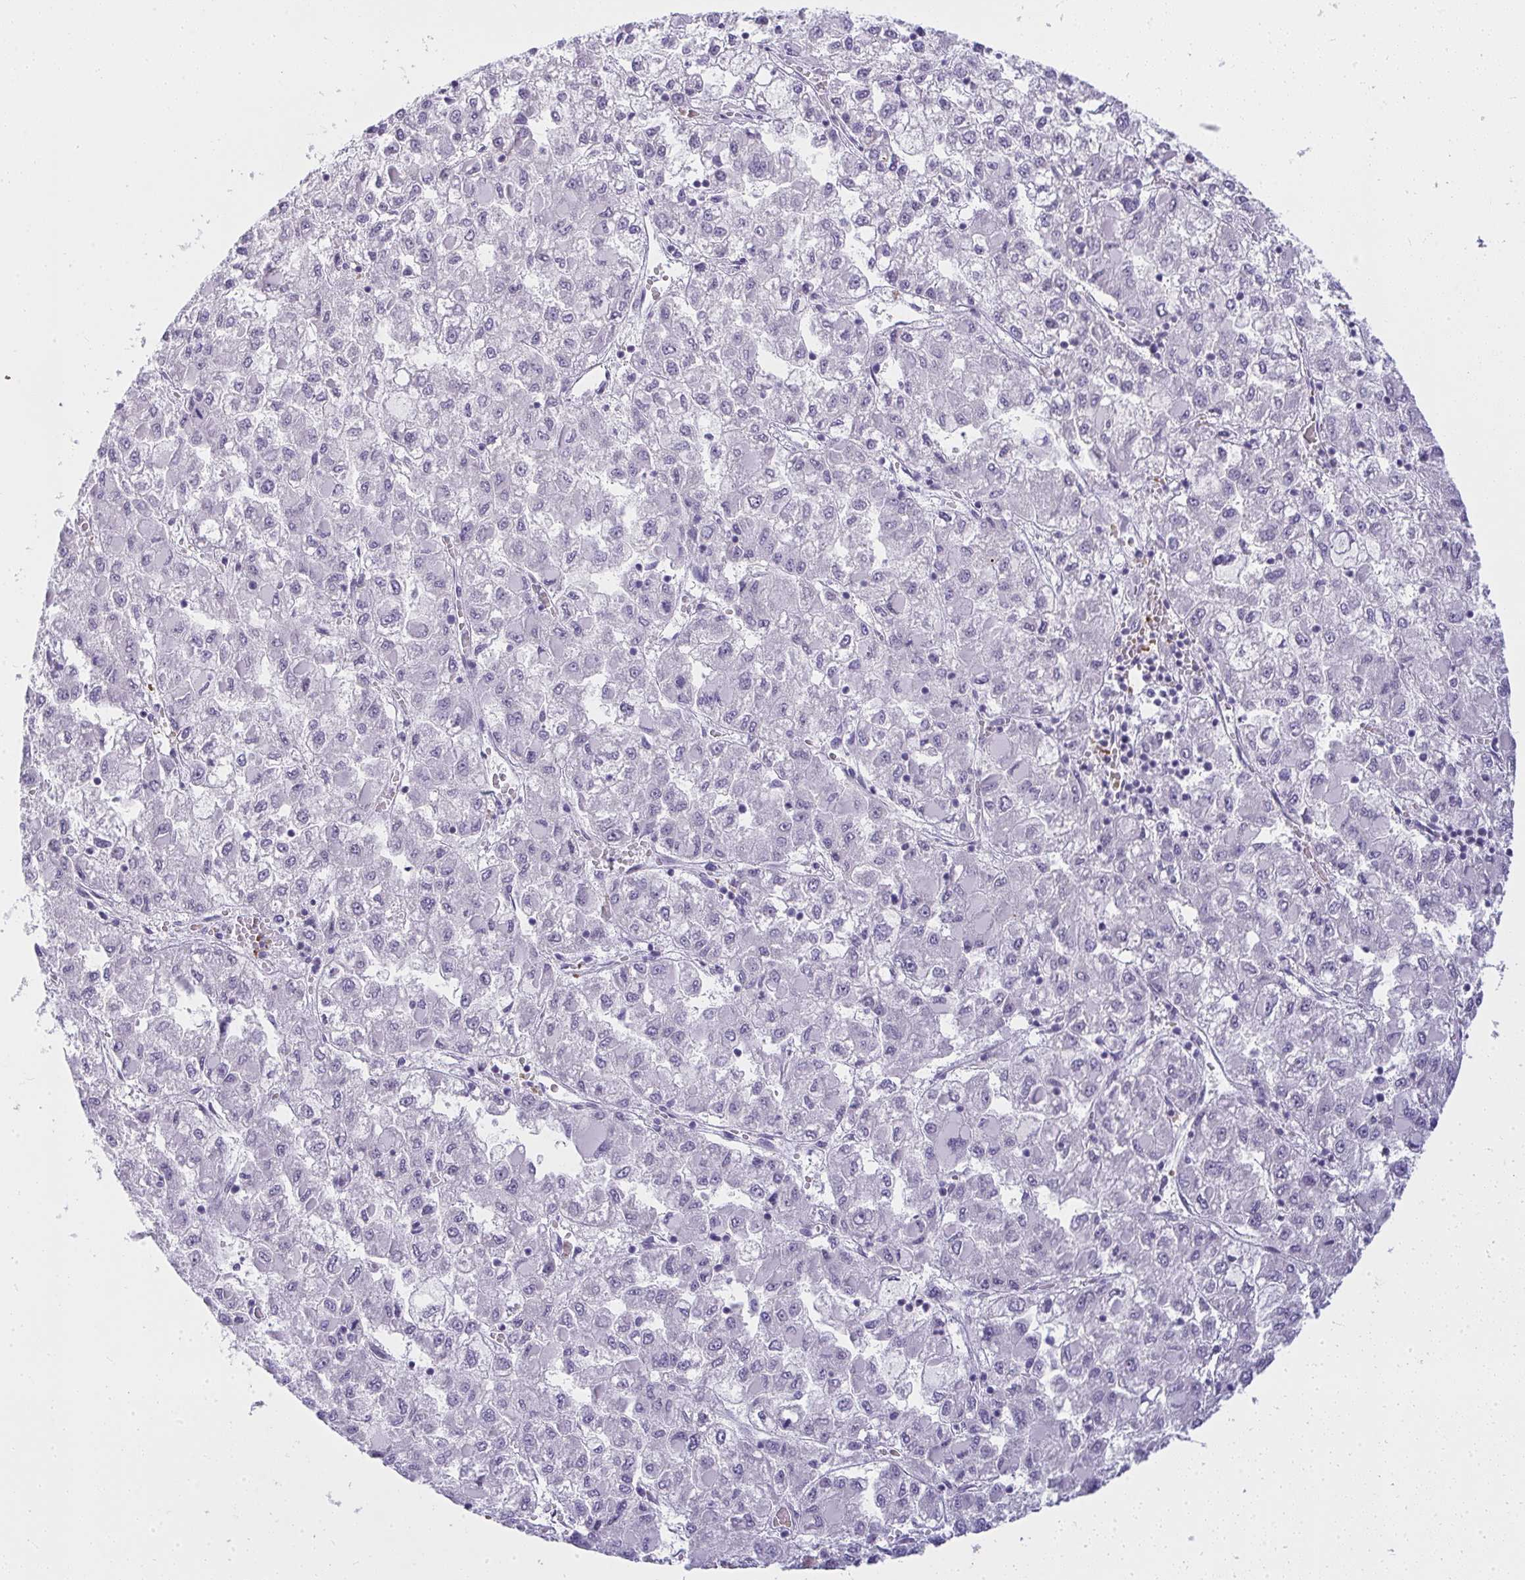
{"staining": {"intensity": "negative", "quantity": "none", "location": "none"}, "tissue": "liver cancer", "cell_type": "Tumor cells", "image_type": "cancer", "snomed": [{"axis": "morphology", "description": "Carcinoma, Hepatocellular, NOS"}, {"axis": "topography", "description": "Liver"}], "caption": "Immunohistochemistry (IHC) photomicrograph of neoplastic tissue: human liver cancer (hepatocellular carcinoma) stained with DAB demonstrates no significant protein positivity in tumor cells. (Stains: DAB IHC with hematoxylin counter stain, Microscopy: brightfield microscopy at high magnification).", "gene": "ZNF182", "patient": {"sex": "male", "age": 40}}